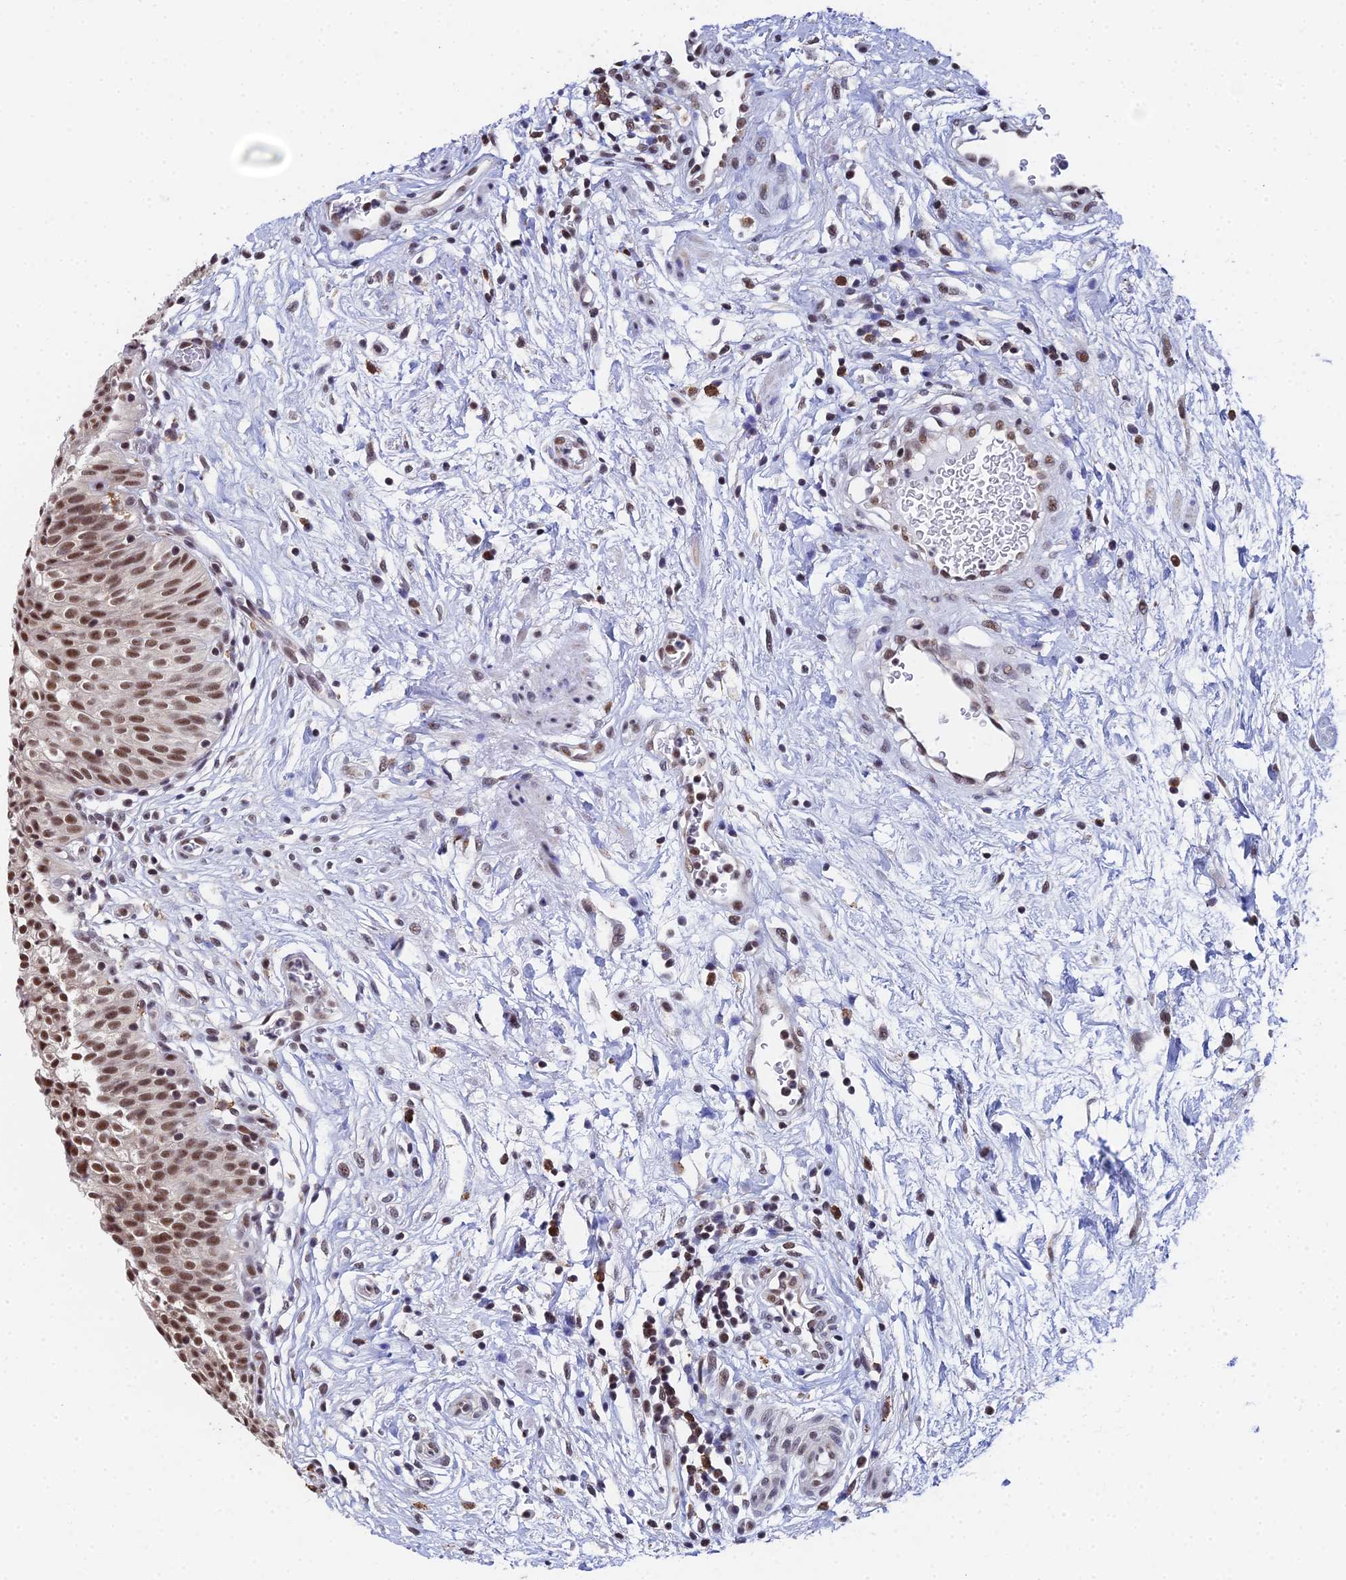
{"staining": {"intensity": "strong", "quantity": ">75%", "location": "nuclear"}, "tissue": "urinary bladder", "cell_type": "Urothelial cells", "image_type": "normal", "snomed": [{"axis": "morphology", "description": "Normal tissue, NOS"}, {"axis": "topography", "description": "Urinary bladder"}], "caption": "DAB immunohistochemical staining of normal human urinary bladder demonstrates strong nuclear protein expression in approximately >75% of urothelial cells.", "gene": "MAGOHB", "patient": {"sex": "male", "age": 55}}